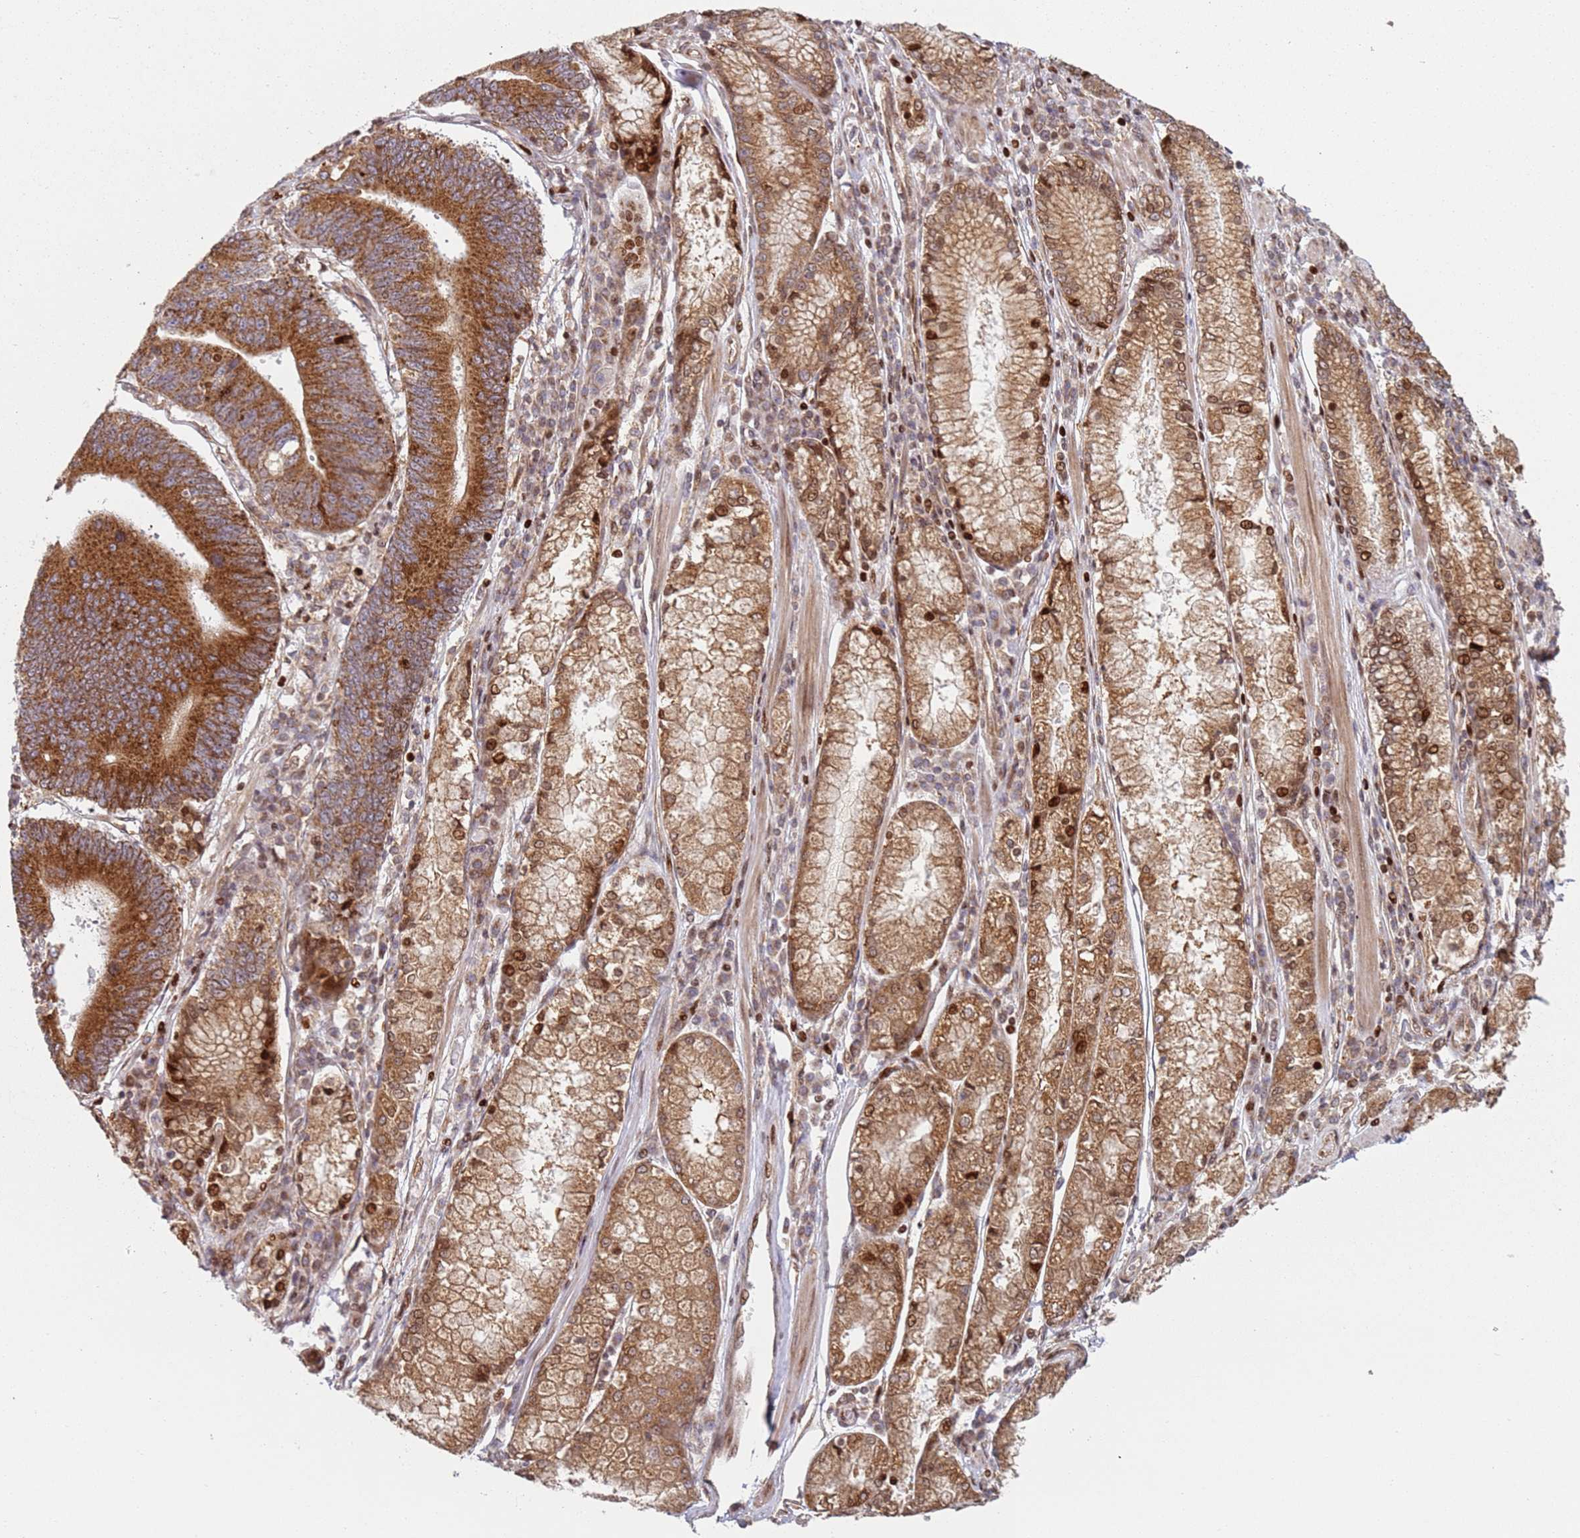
{"staining": {"intensity": "strong", "quantity": ">75%", "location": "cytoplasmic/membranous"}, "tissue": "stomach cancer", "cell_type": "Tumor cells", "image_type": "cancer", "snomed": [{"axis": "morphology", "description": "Adenocarcinoma, NOS"}, {"axis": "topography", "description": "Stomach"}], "caption": "Stomach cancer stained for a protein demonstrates strong cytoplasmic/membranous positivity in tumor cells.", "gene": "HNRNPLL", "patient": {"sex": "male", "age": 59}}